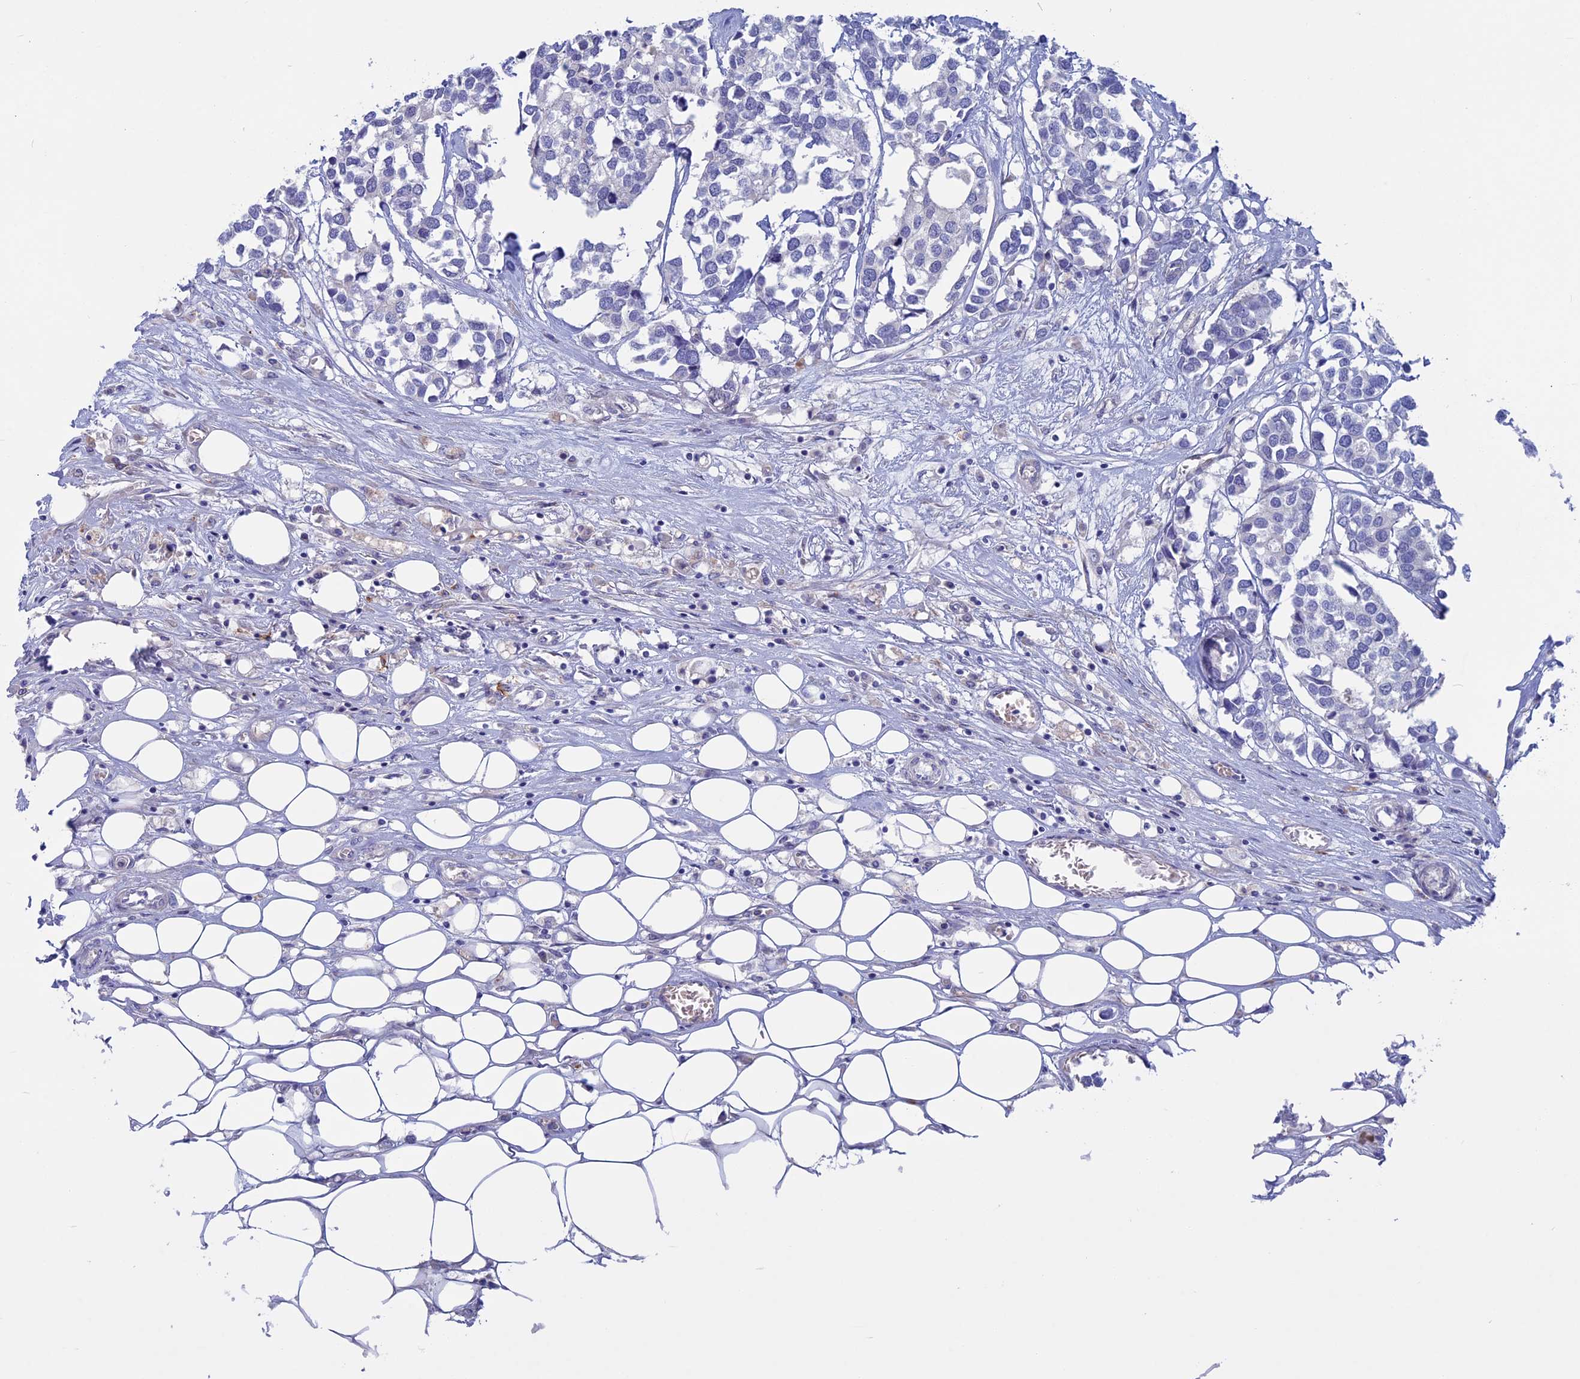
{"staining": {"intensity": "negative", "quantity": "none", "location": "none"}, "tissue": "breast cancer", "cell_type": "Tumor cells", "image_type": "cancer", "snomed": [{"axis": "morphology", "description": "Duct carcinoma"}, {"axis": "topography", "description": "Breast"}], "caption": "High magnification brightfield microscopy of breast invasive ductal carcinoma stained with DAB (3,3'-diaminobenzidine) (brown) and counterstained with hematoxylin (blue): tumor cells show no significant expression.", "gene": "SLC2A6", "patient": {"sex": "female", "age": 83}}